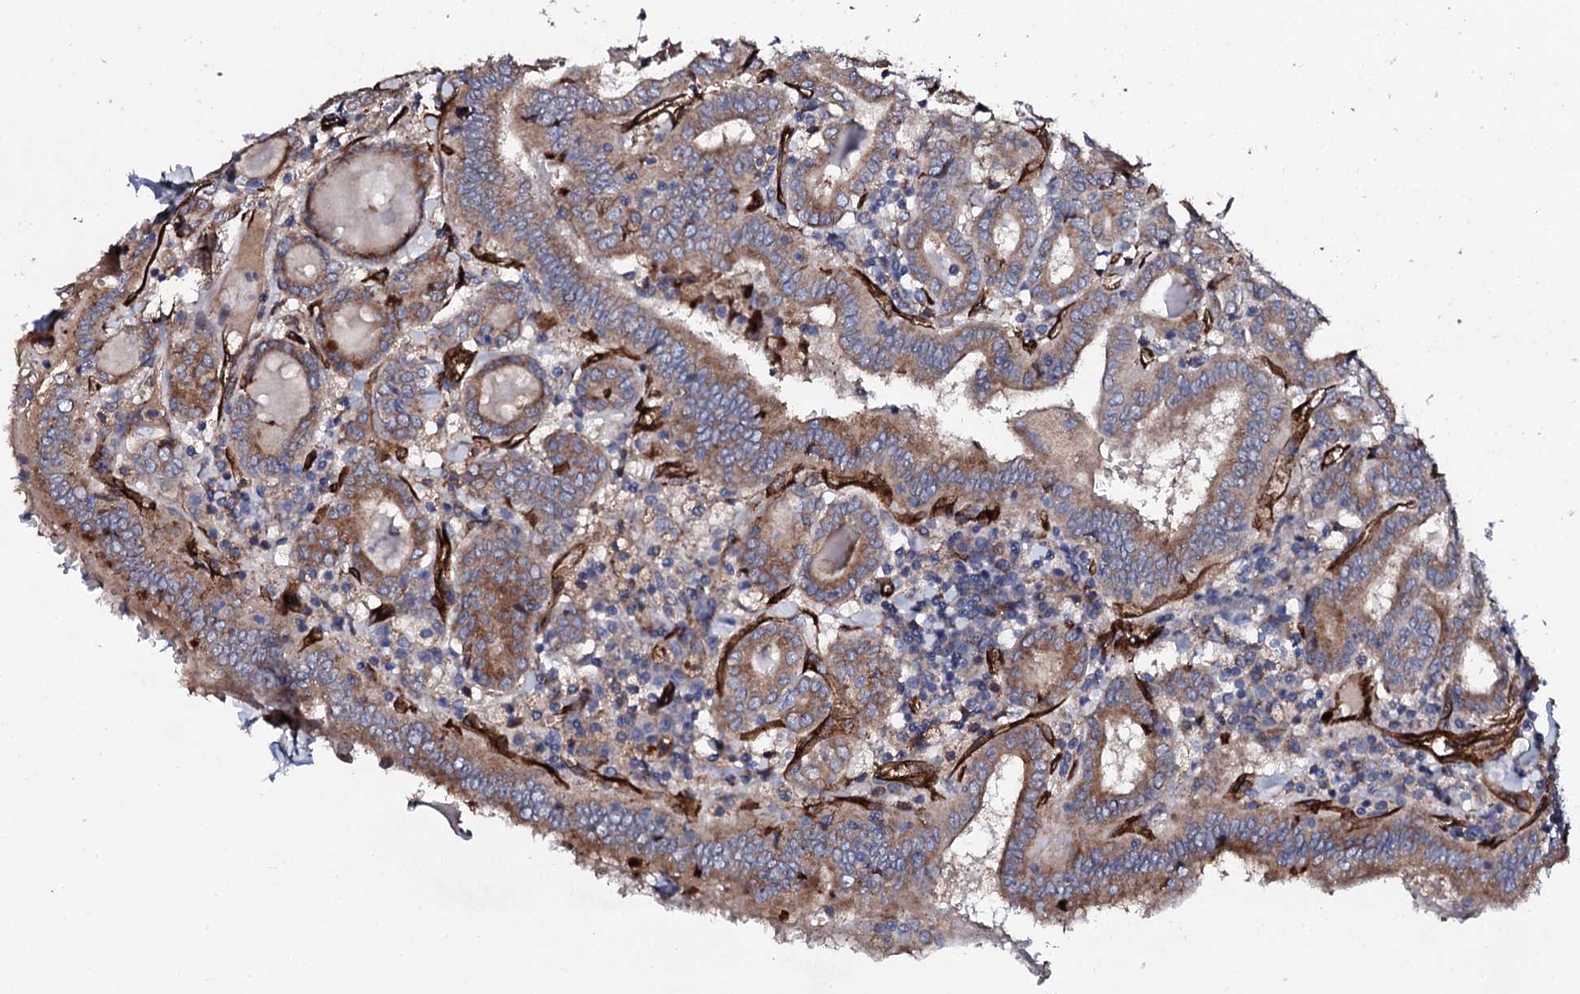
{"staining": {"intensity": "moderate", "quantity": ">75%", "location": "cytoplasmic/membranous"}, "tissue": "thyroid cancer", "cell_type": "Tumor cells", "image_type": "cancer", "snomed": [{"axis": "morphology", "description": "Papillary adenocarcinoma, NOS"}, {"axis": "topography", "description": "Thyroid gland"}], "caption": "DAB (3,3'-diaminobenzidine) immunohistochemical staining of thyroid cancer (papillary adenocarcinoma) exhibits moderate cytoplasmic/membranous protein staining in approximately >75% of tumor cells. The staining was performed using DAB to visualize the protein expression in brown, while the nuclei were stained in blue with hematoxylin (Magnification: 20x).", "gene": "DBX1", "patient": {"sex": "female", "age": 72}}